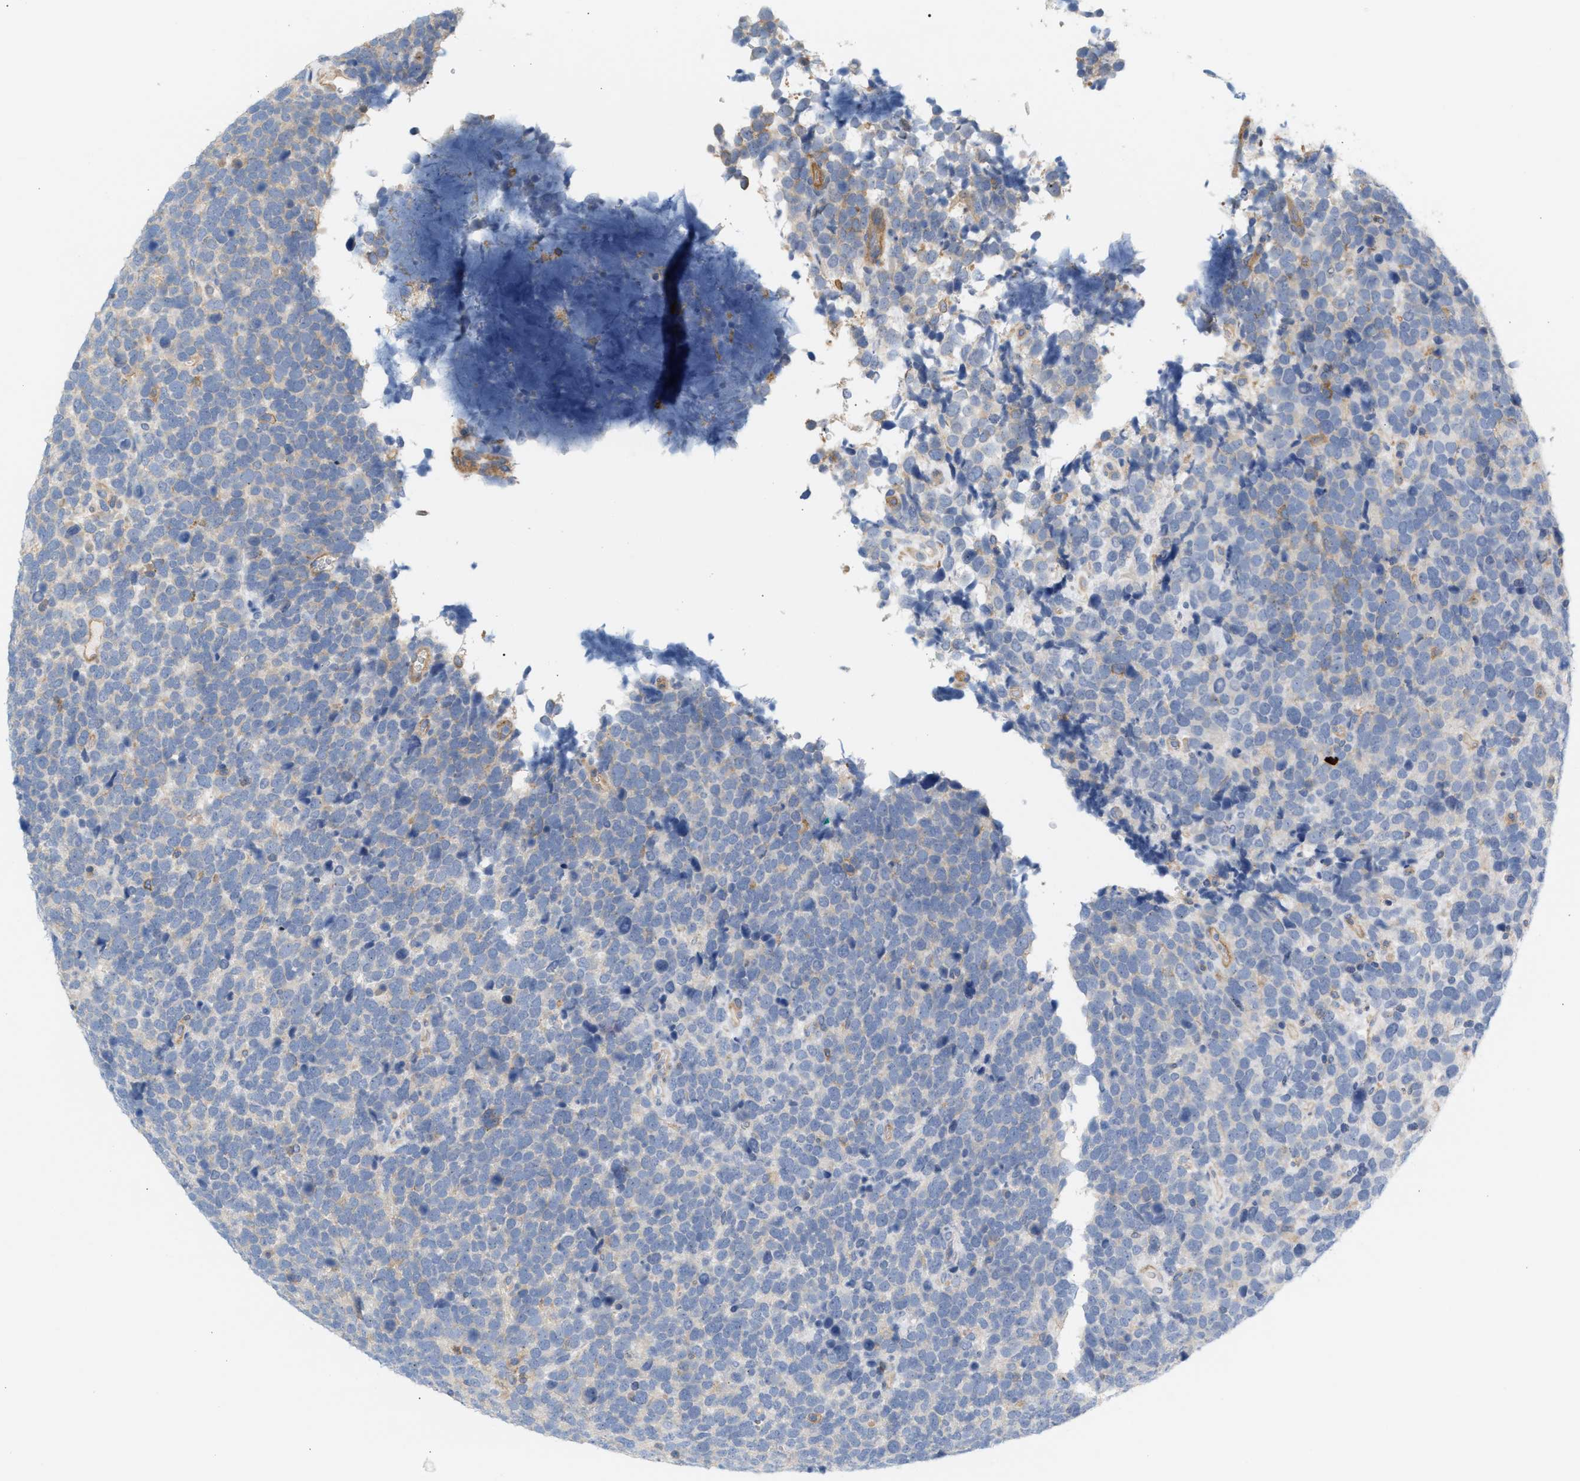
{"staining": {"intensity": "negative", "quantity": "none", "location": "none"}, "tissue": "urothelial cancer", "cell_type": "Tumor cells", "image_type": "cancer", "snomed": [{"axis": "morphology", "description": "Urothelial carcinoma, High grade"}, {"axis": "topography", "description": "Urinary bladder"}], "caption": "DAB immunohistochemical staining of human urothelial carcinoma (high-grade) displays no significant expression in tumor cells. (DAB immunohistochemistry (IHC) visualized using brightfield microscopy, high magnification).", "gene": "LRCH1", "patient": {"sex": "female", "age": 82}}